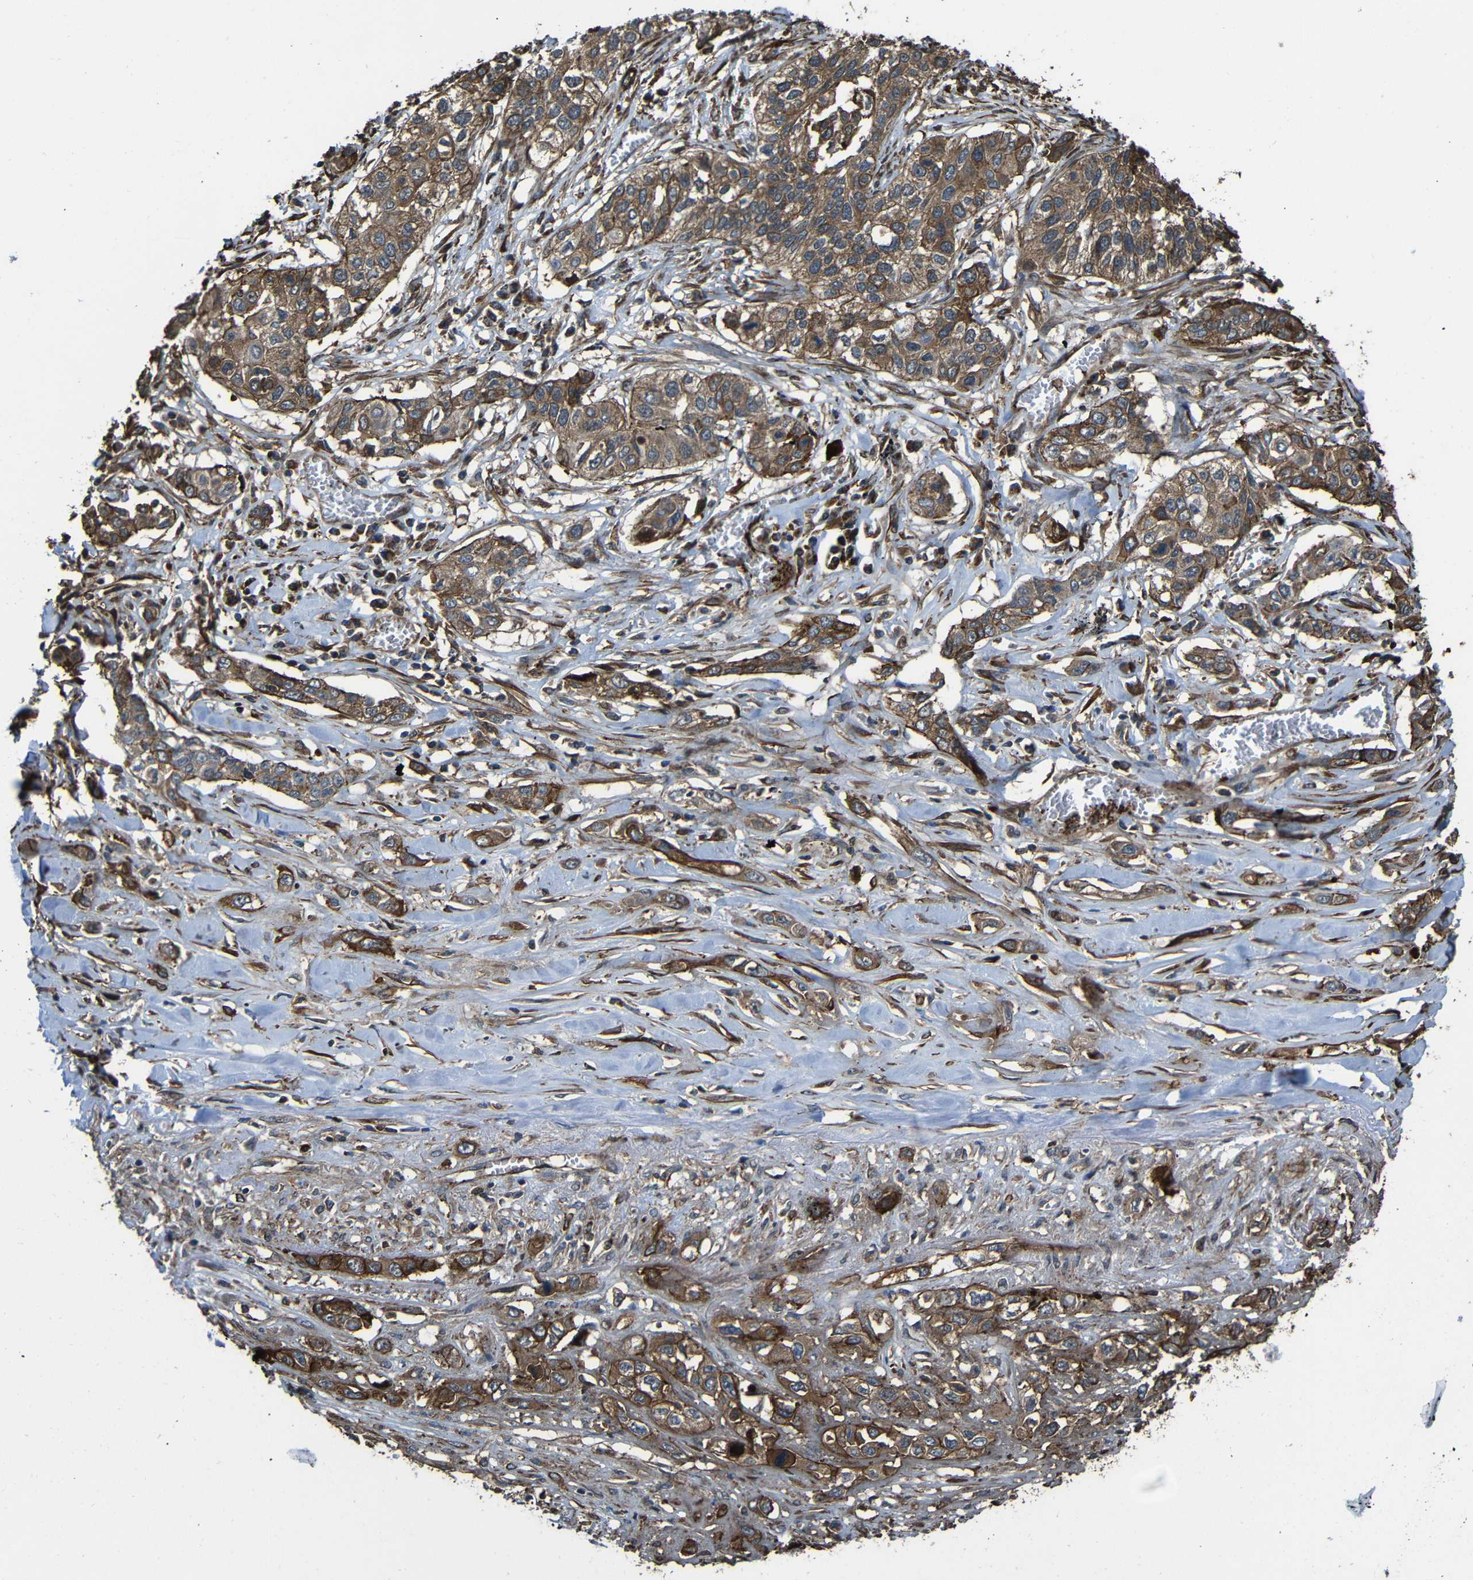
{"staining": {"intensity": "moderate", "quantity": ">75%", "location": "cytoplasmic/membranous"}, "tissue": "lung cancer", "cell_type": "Tumor cells", "image_type": "cancer", "snomed": [{"axis": "morphology", "description": "Squamous cell carcinoma, NOS"}, {"axis": "topography", "description": "Lung"}], "caption": "DAB immunohistochemical staining of lung squamous cell carcinoma displays moderate cytoplasmic/membranous protein positivity in approximately >75% of tumor cells. The staining was performed using DAB to visualize the protein expression in brown, while the nuclei were stained in blue with hematoxylin (Magnification: 20x).", "gene": "PTCH1", "patient": {"sex": "male", "age": 71}}